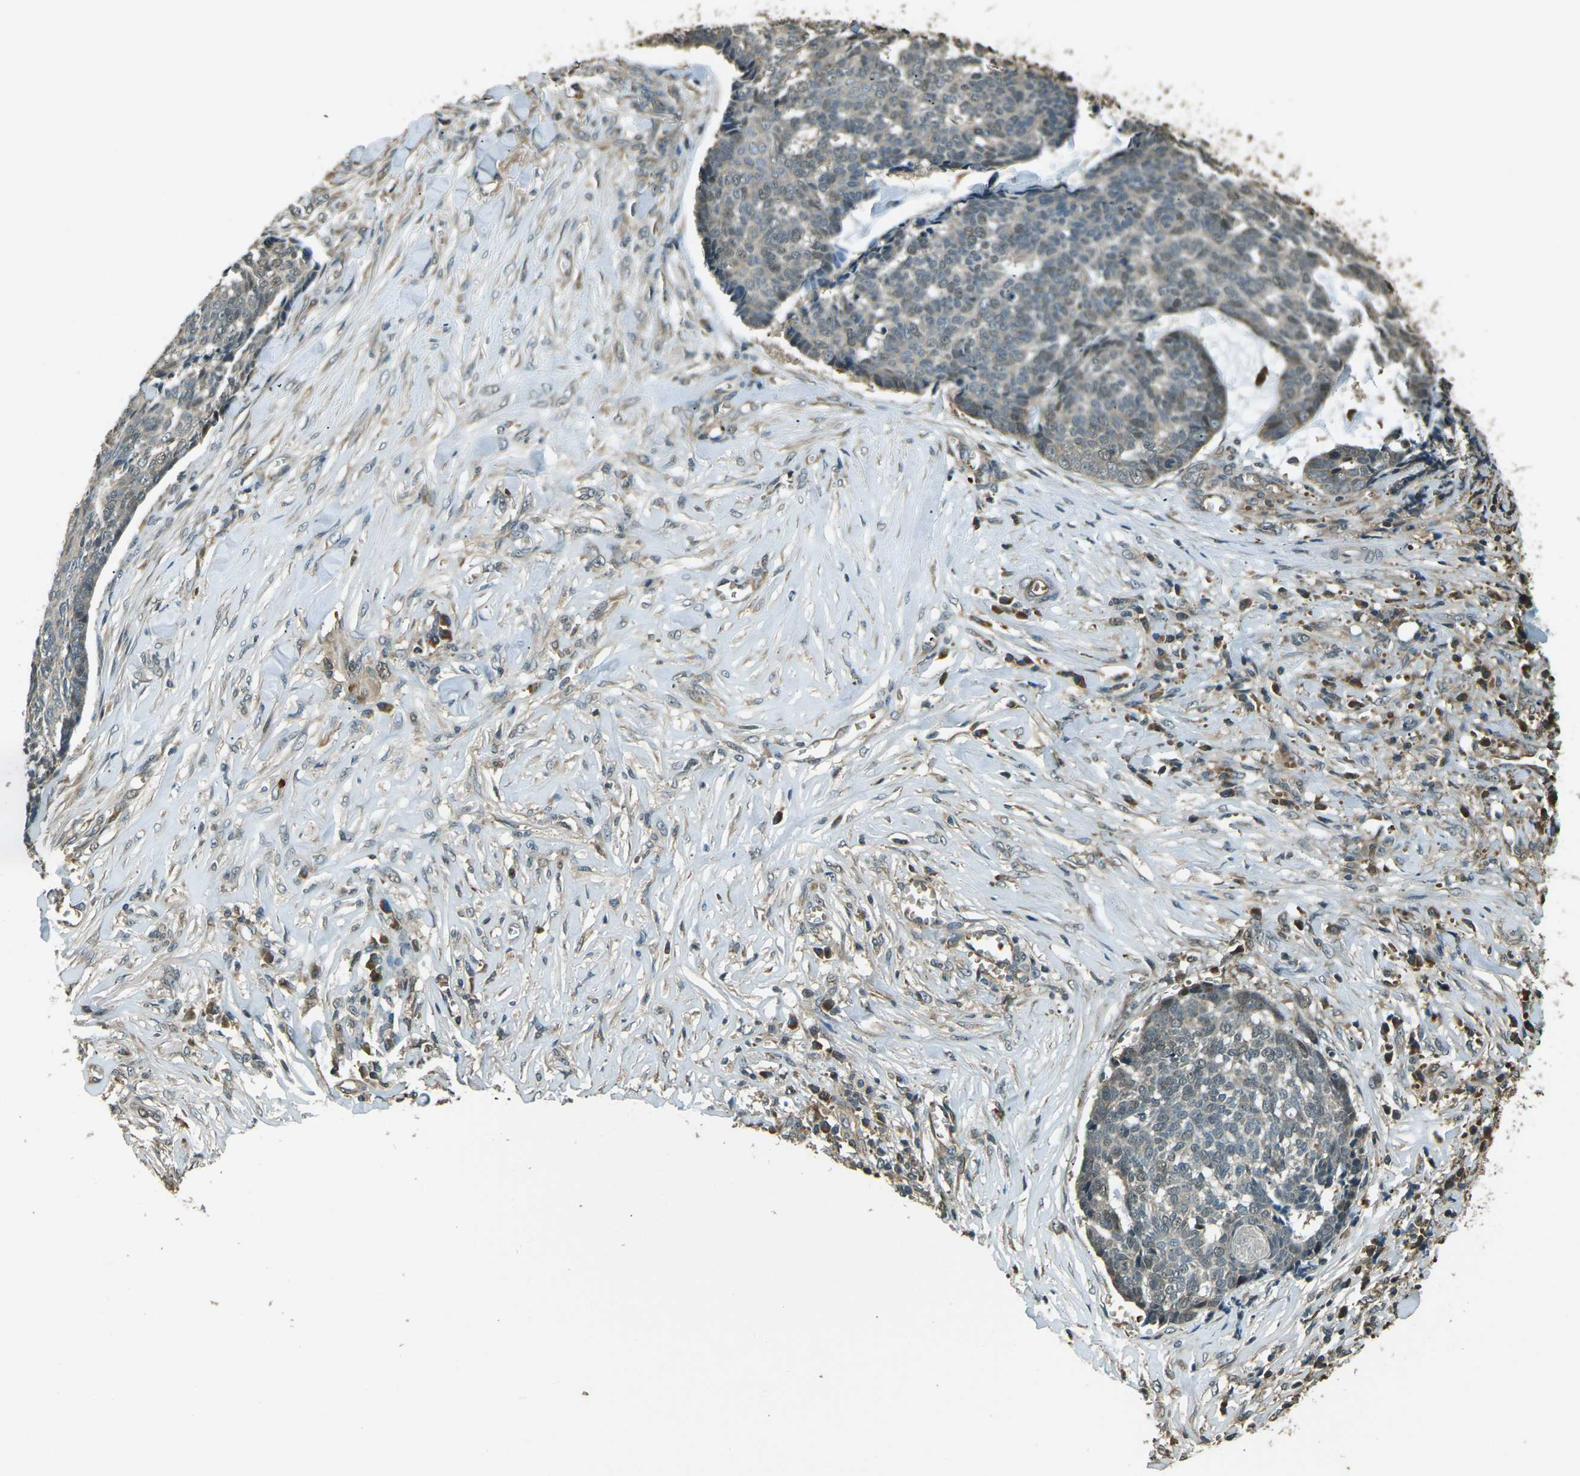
{"staining": {"intensity": "weak", "quantity": "<25%", "location": "nuclear"}, "tissue": "skin cancer", "cell_type": "Tumor cells", "image_type": "cancer", "snomed": [{"axis": "morphology", "description": "Basal cell carcinoma"}, {"axis": "topography", "description": "Skin"}], "caption": "Skin basal cell carcinoma was stained to show a protein in brown. There is no significant positivity in tumor cells.", "gene": "TOR1A", "patient": {"sex": "male", "age": 84}}